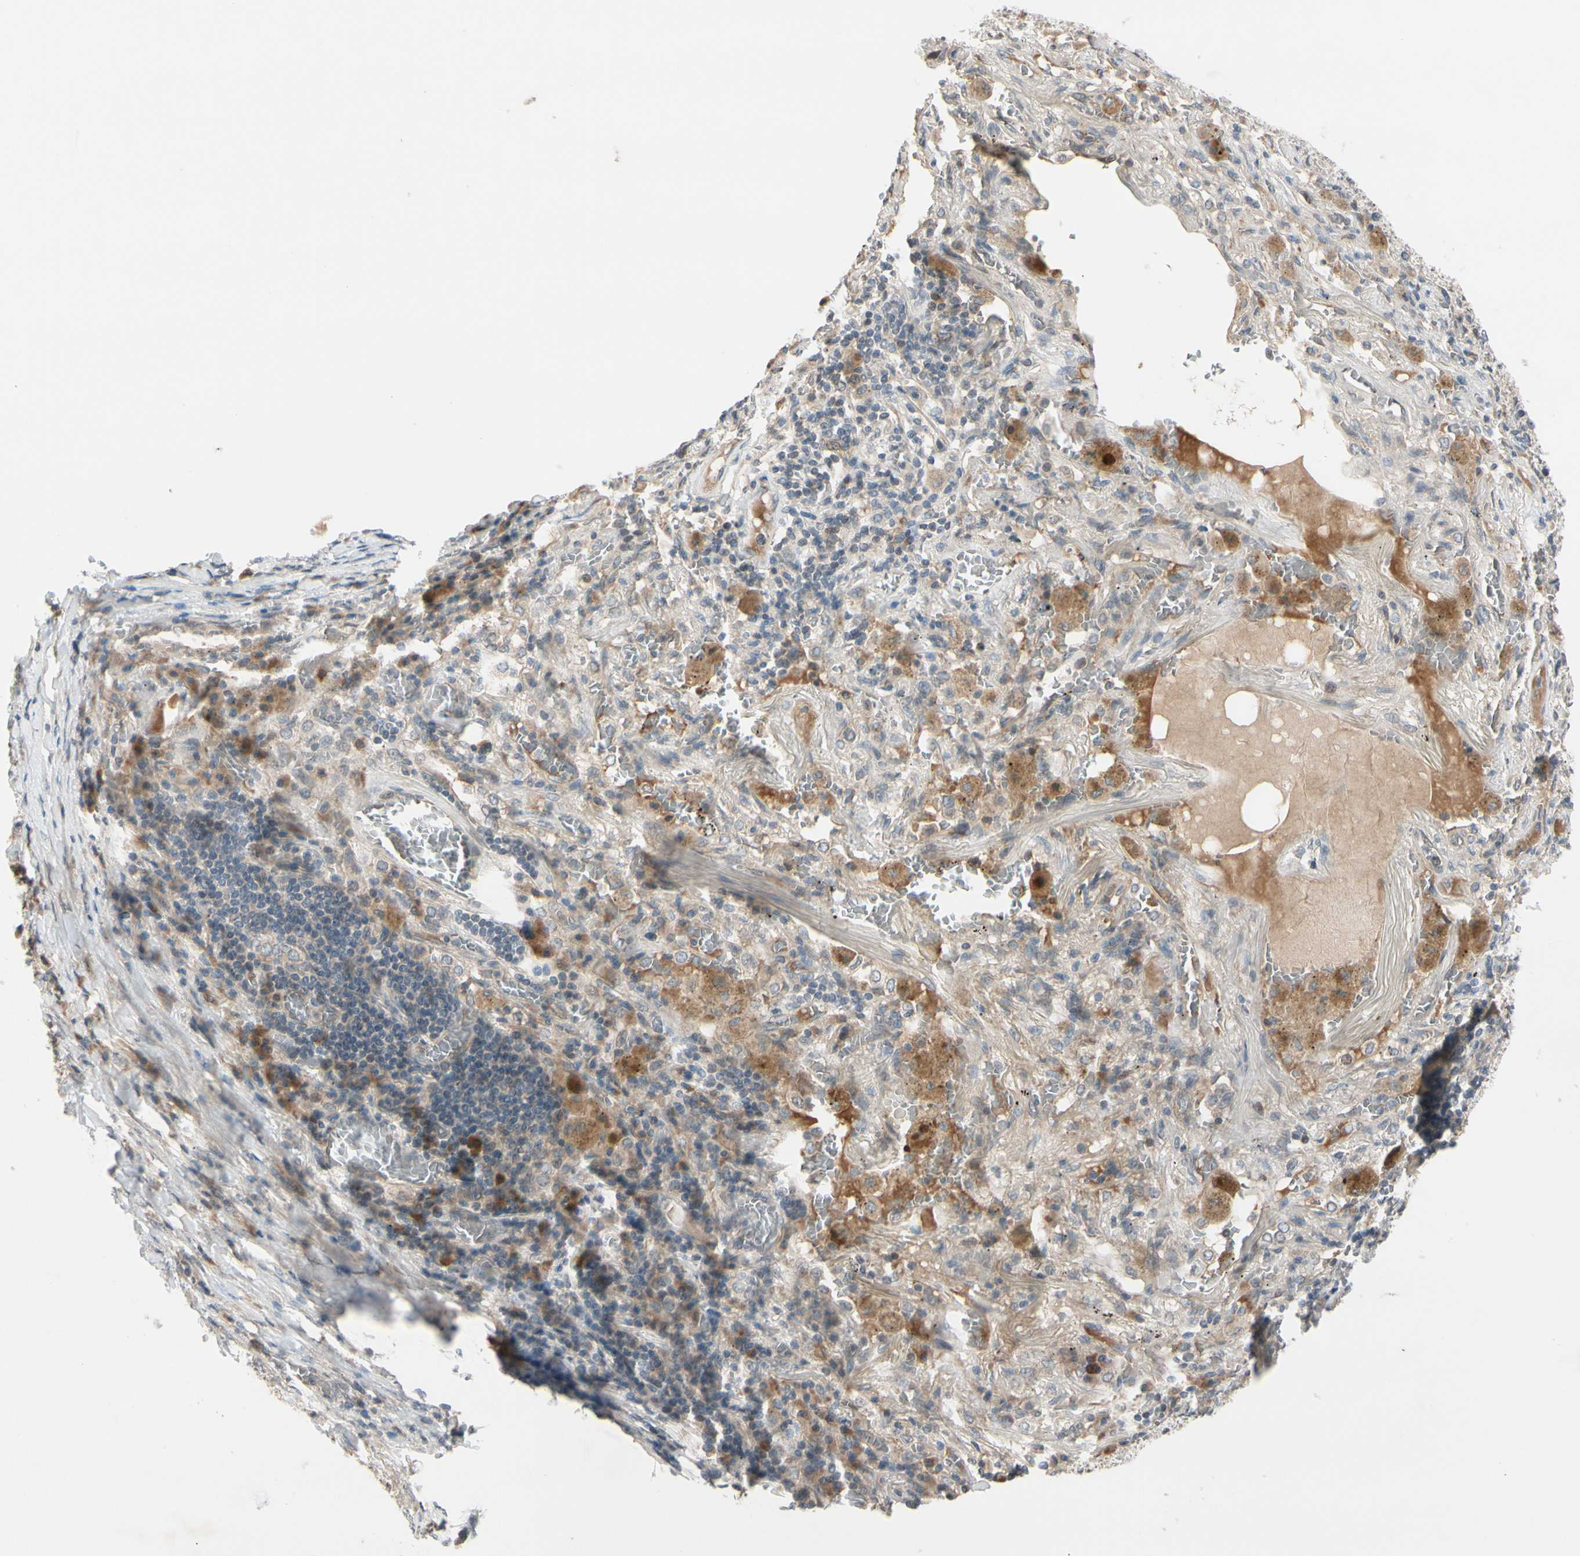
{"staining": {"intensity": "weak", "quantity": "25%-75%", "location": "cytoplasmic/membranous"}, "tissue": "lung cancer", "cell_type": "Tumor cells", "image_type": "cancer", "snomed": [{"axis": "morphology", "description": "Squamous cell carcinoma, NOS"}, {"axis": "topography", "description": "Lung"}], "caption": "The histopathology image exhibits a brown stain indicating the presence of a protein in the cytoplasmic/membranous of tumor cells in lung cancer.", "gene": "FGF10", "patient": {"sex": "male", "age": 57}}